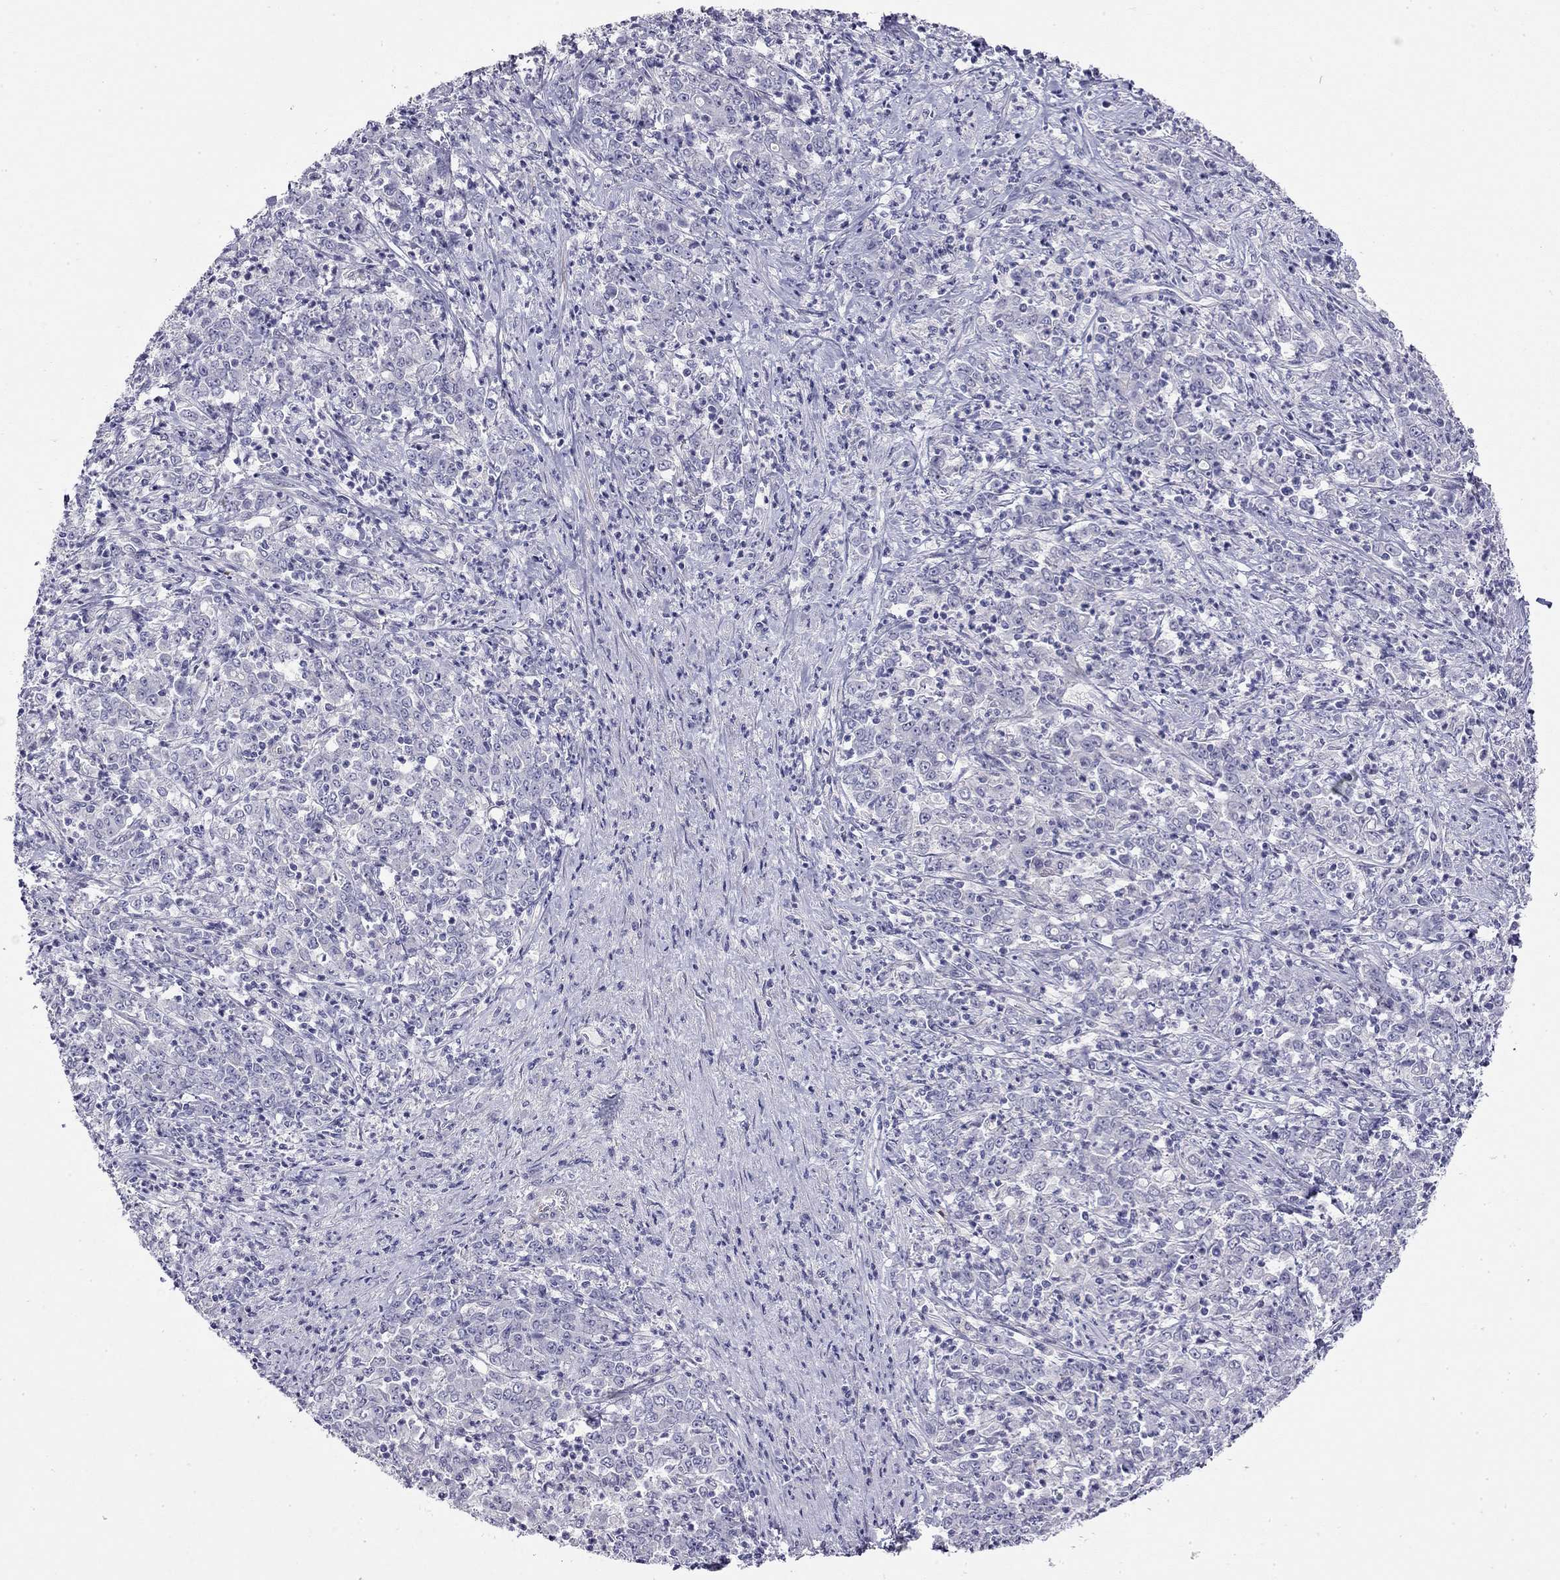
{"staining": {"intensity": "negative", "quantity": "none", "location": "none"}, "tissue": "stomach cancer", "cell_type": "Tumor cells", "image_type": "cancer", "snomed": [{"axis": "morphology", "description": "Adenocarcinoma, NOS"}, {"axis": "topography", "description": "Stomach, lower"}], "caption": "Protein analysis of stomach adenocarcinoma demonstrates no significant staining in tumor cells. (DAB IHC with hematoxylin counter stain).", "gene": "RTL1", "patient": {"sex": "female", "age": 71}}